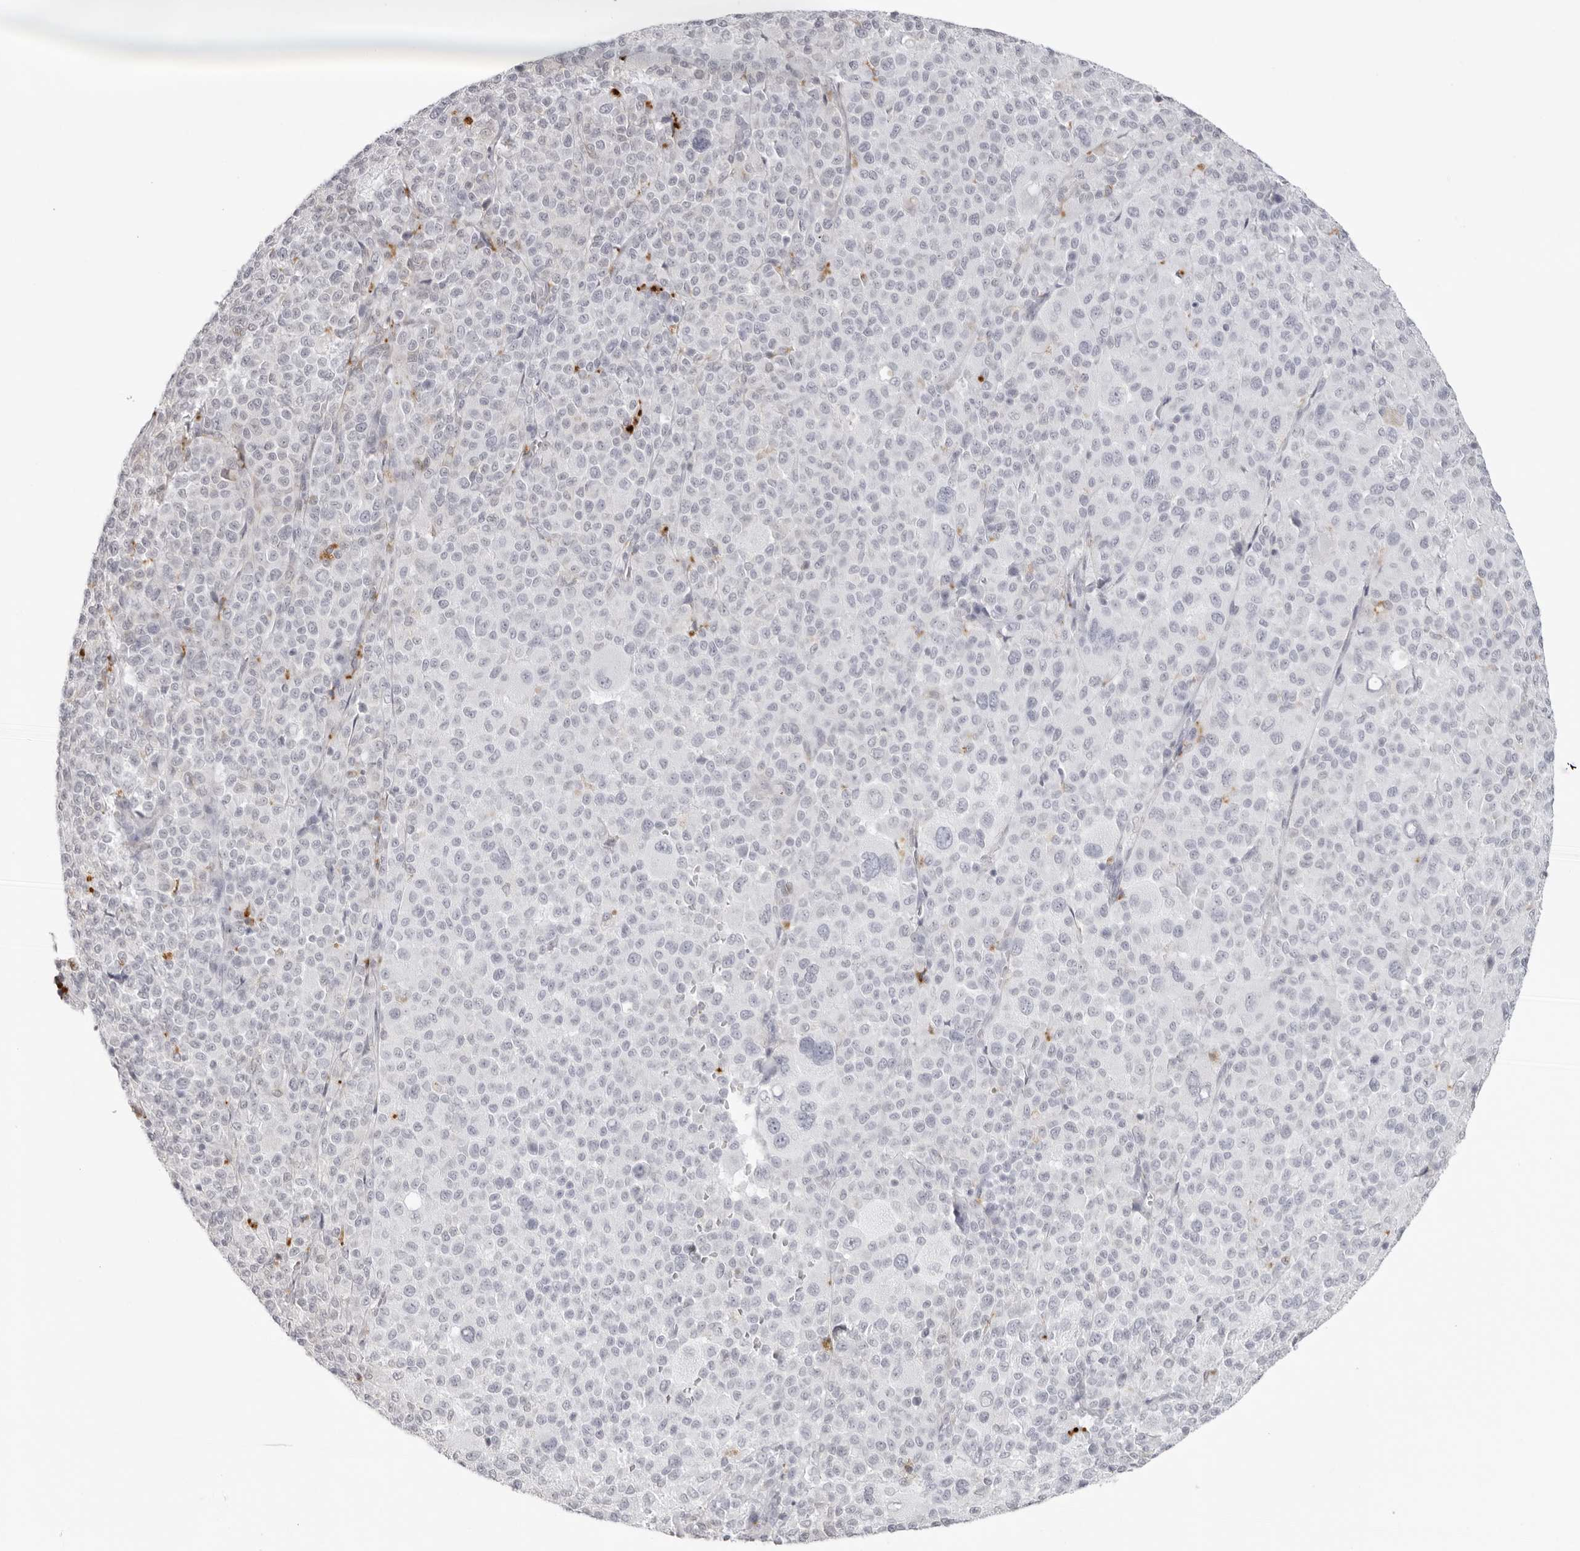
{"staining": {"intensity": "negative", "quantity": "none", "location": "none"}, "tissue": "melanoma", "cell_type": "Tumor cells", "image_type": "cancer", "snomed": [{"axis": "morphology", "description": "Malignant melanoma, Metastatic site"}, {"axis": "topography", "description": "Skin"}], "caption": "Malignant melanoma (metastatic site) stained for a protein using IHC reveals no staining tumor cells.", "gene": "IL25", "patient": {"sex": "female", "age": 74}}